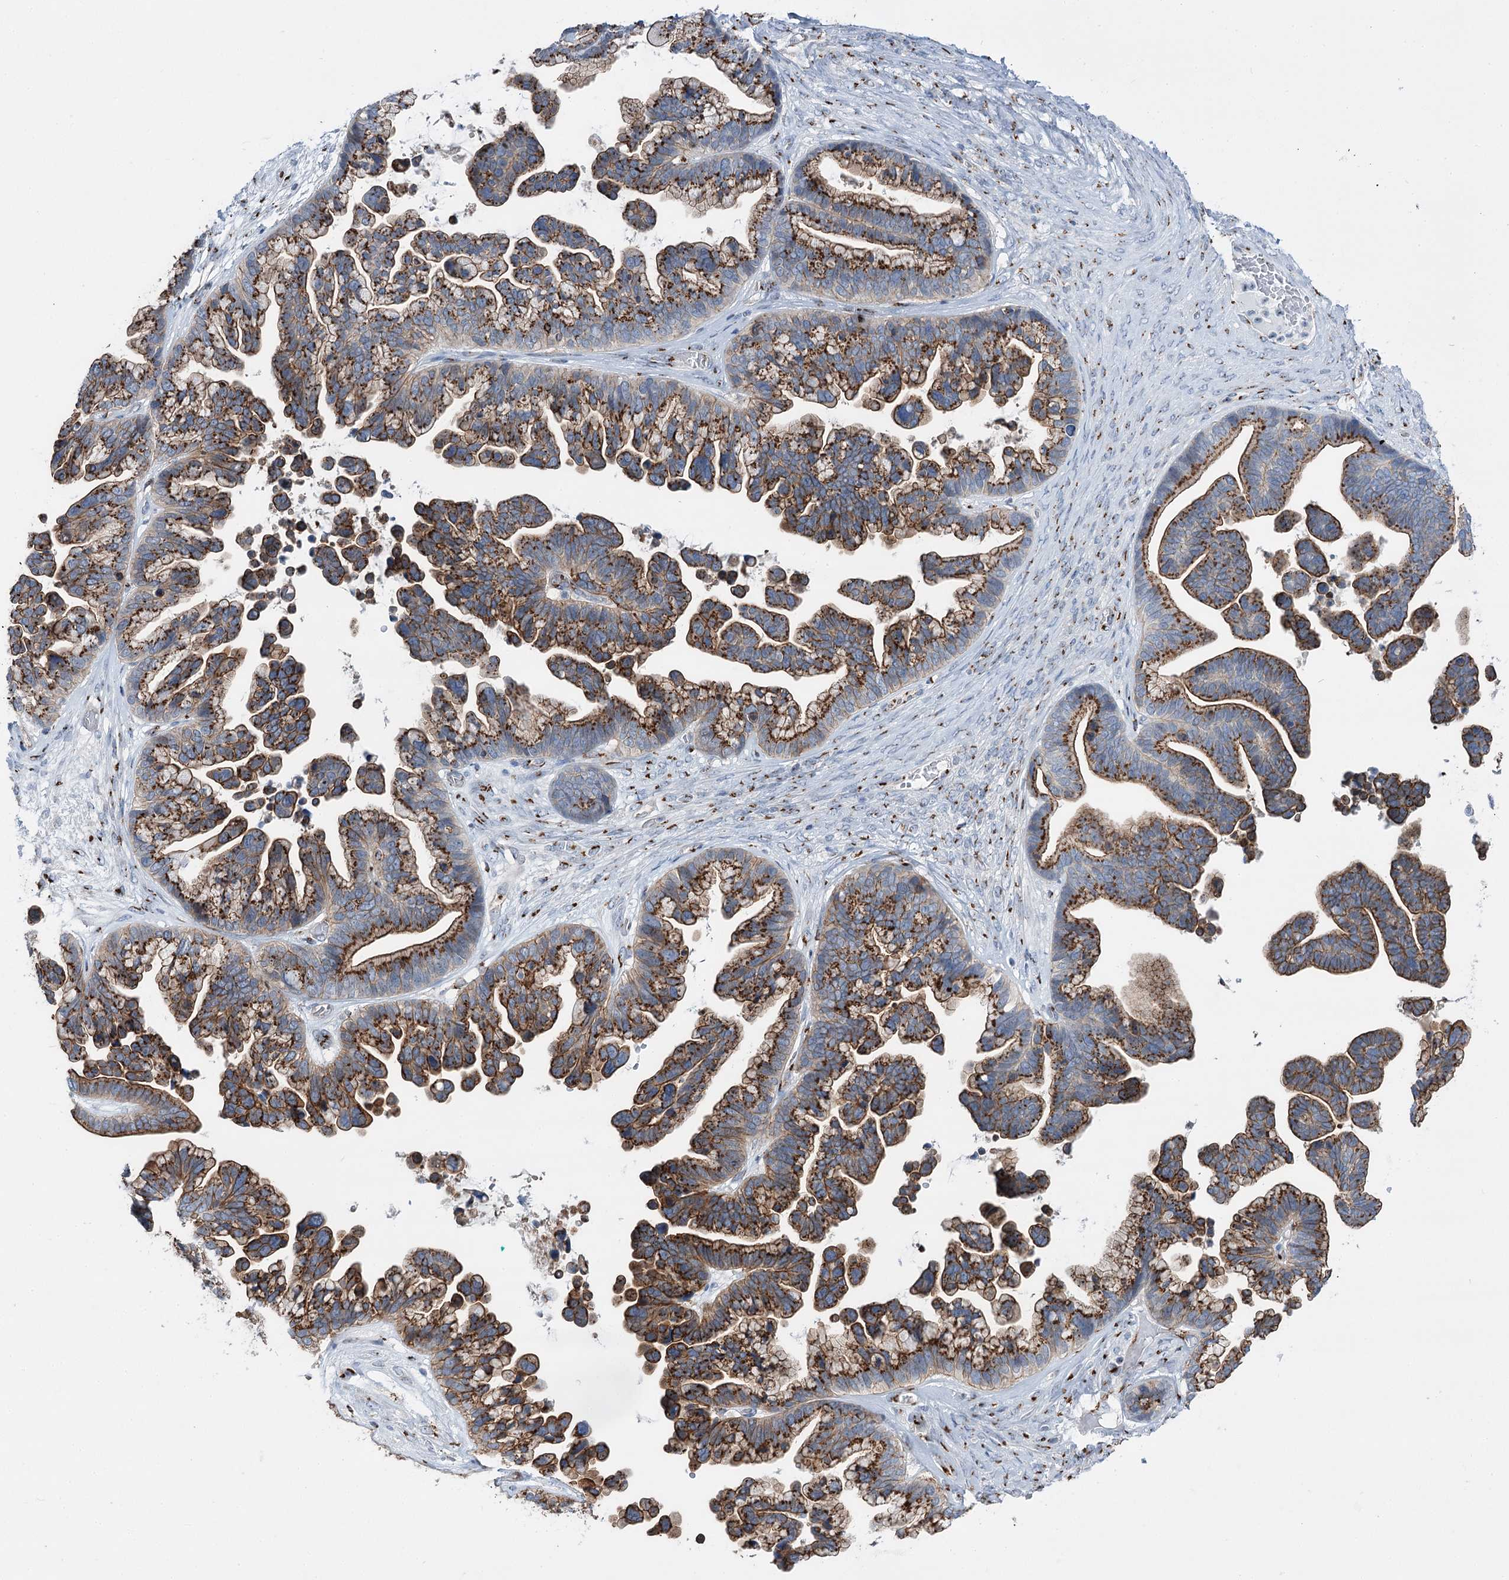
{"staining": {"intensity": "strong", "quantity": ">75%", "location": "cytoplasmic/membranous"}, "tissue": "ovarian cancer", "cell_type": "Tumor cells", "image_type": "cancer", "snomed": [{"axis": "morphology", "description": "Cystadenocarcinoma, serous, NOS"}, {"axis": "topography", "description": "Ovary"}], "caption": "Immunohistochemistry staining of ovarian serous cystadenocarcinoma, which exhibits high levels of strong cytoplasmic/membranous expression in about >75% of tumor cells indicating strong cytoplasmic/membranous protein staining. The staining was performed using DAB (brown) for protein detection and nuclei were counterstained in hematoxylin (blue).", "gene": "TMEM165", "patient": {"sex": "female", "age": 56}}